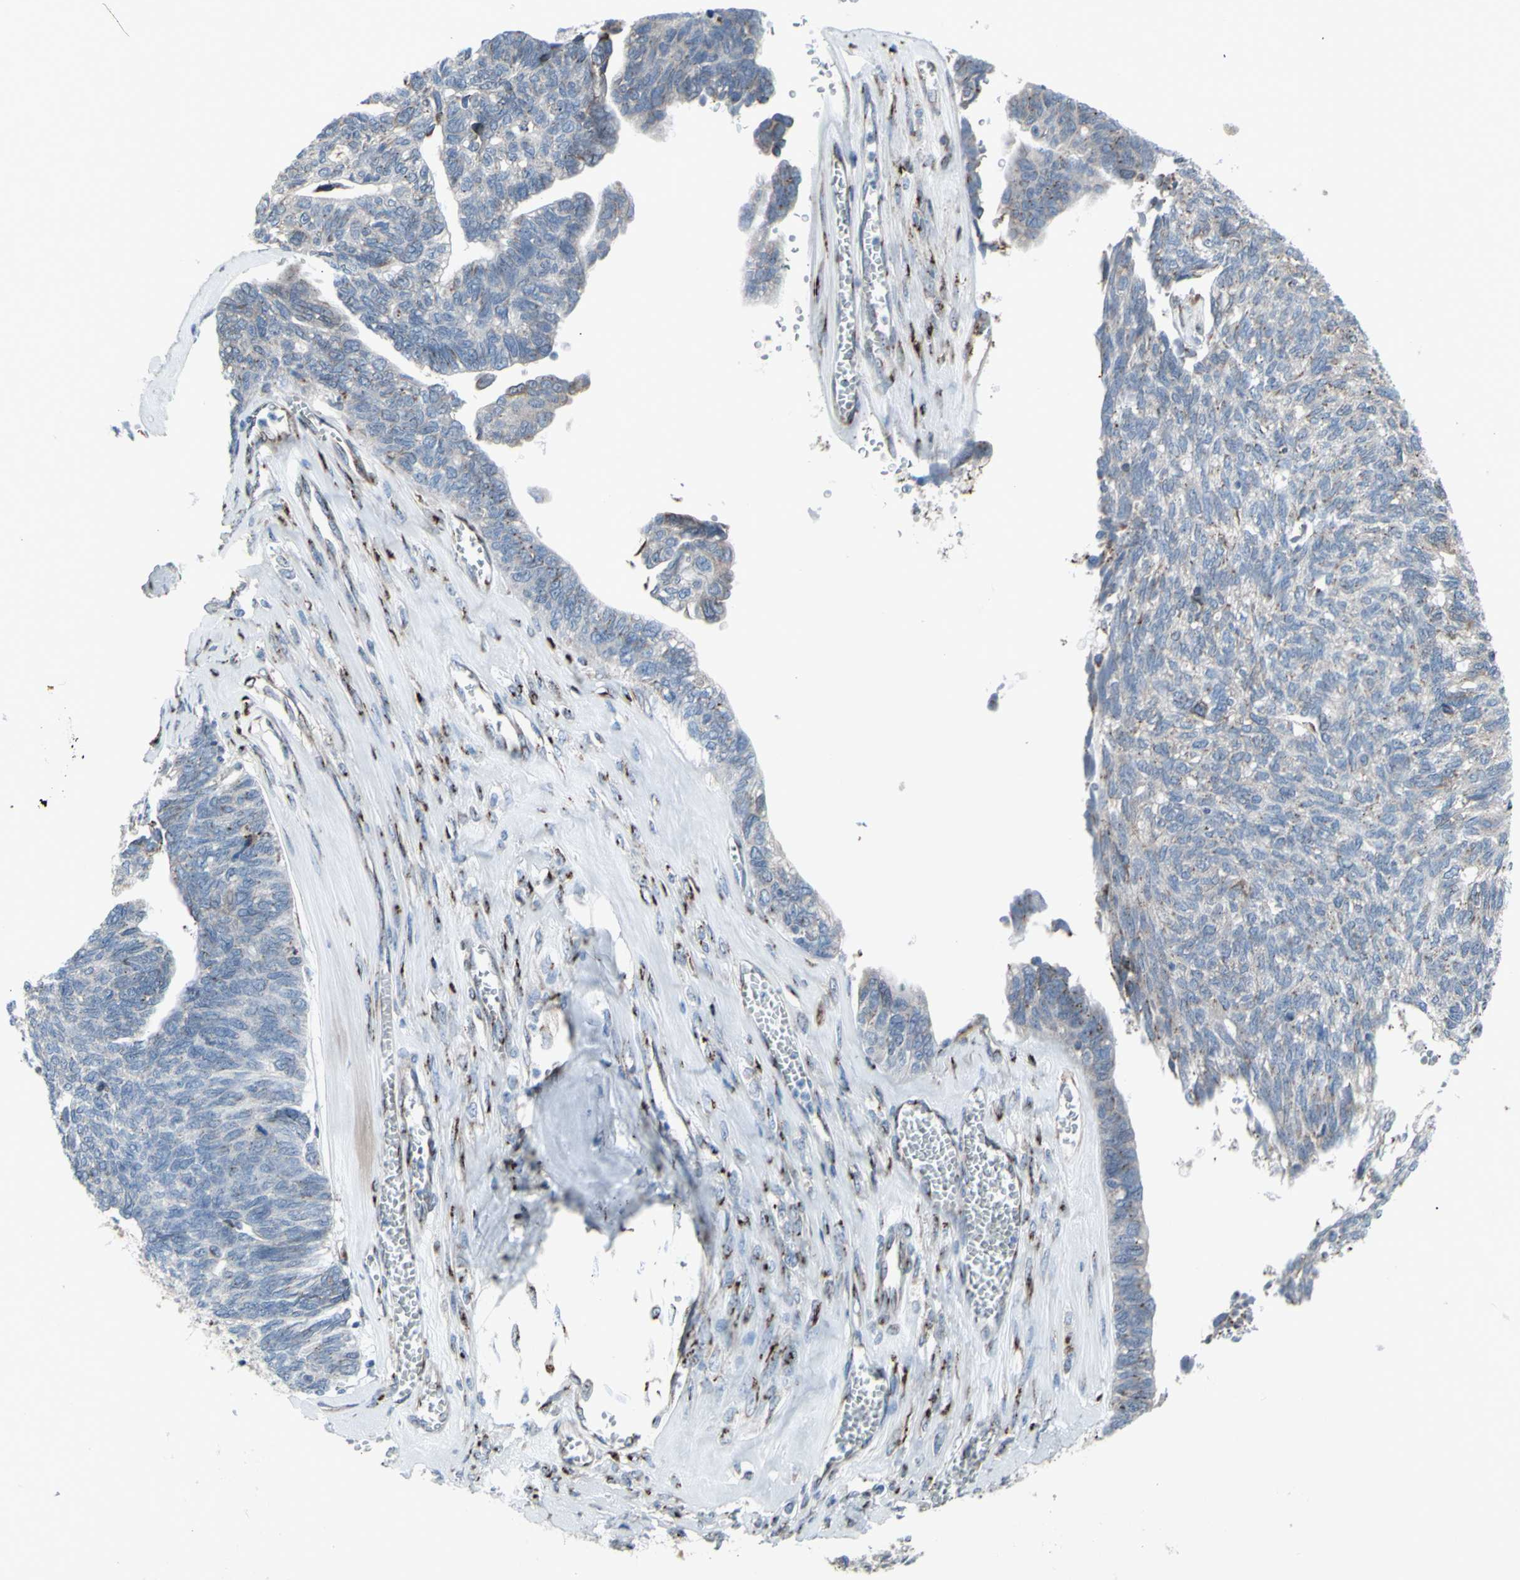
{"staining": {"intensity": "moderate", "quantity": "<25%", "location": "cytoplasmic/membranous"}, "tissue": "ovarian cancer", "cell_type": "Tumor cells", "image_type": "cancer", "snomed": [{"axis": "morphology", "description": "Cystadenocarcinoma, serous, NOS"}, {"axis": "topography", "description": "Ovary"}], "caption": "Immunohistochemical staining of human ovarian serous cystadenocarcinoma displays low levels of moderate cytoplasmic/membranous staining in approximately <25% of tumor cells.", "gene": "GLG1", "patient": {"sex": "female", "age": 79}}